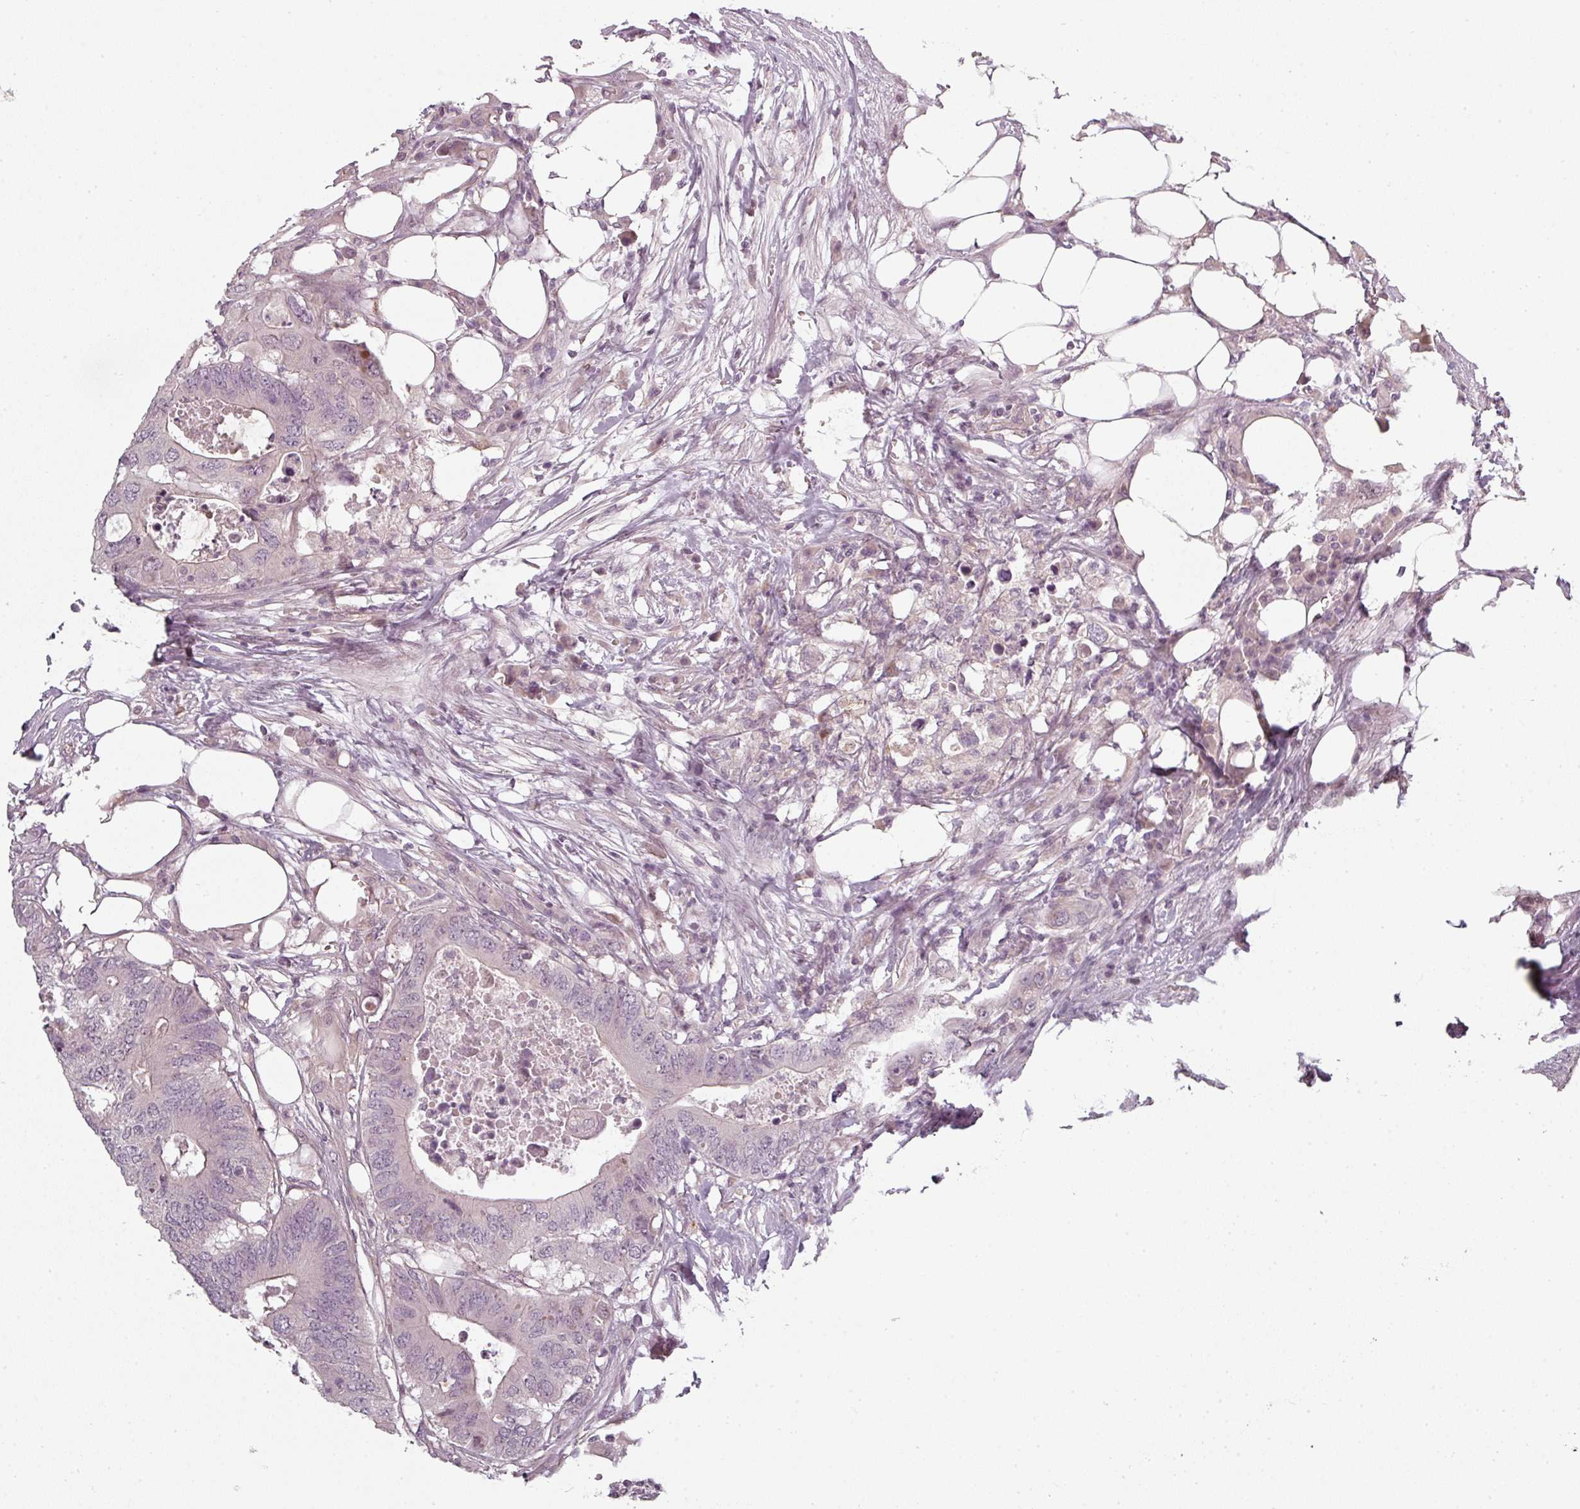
{"staining": {"intensity": "negative", "quantity": "none", "location": "none"}, "tissue": "colorectal cancer", "cell_type": "Tumor cells", "image_type": "cancer", "snomed": [{"axis": "morphology", "description": "Adenocarcinoma, NOS"}, {"axis": "topography", "description": "Colon"}], "caption": "IHC of human adenocarcinoma (colorectal) demonstrates no positivity in tumor cells. (Brightfield microscopy of DAB immunohistochemistry (IHC) at high magnification).", "gene": "SLC16A9", "patient": {"sex": "male", "age": 71}}